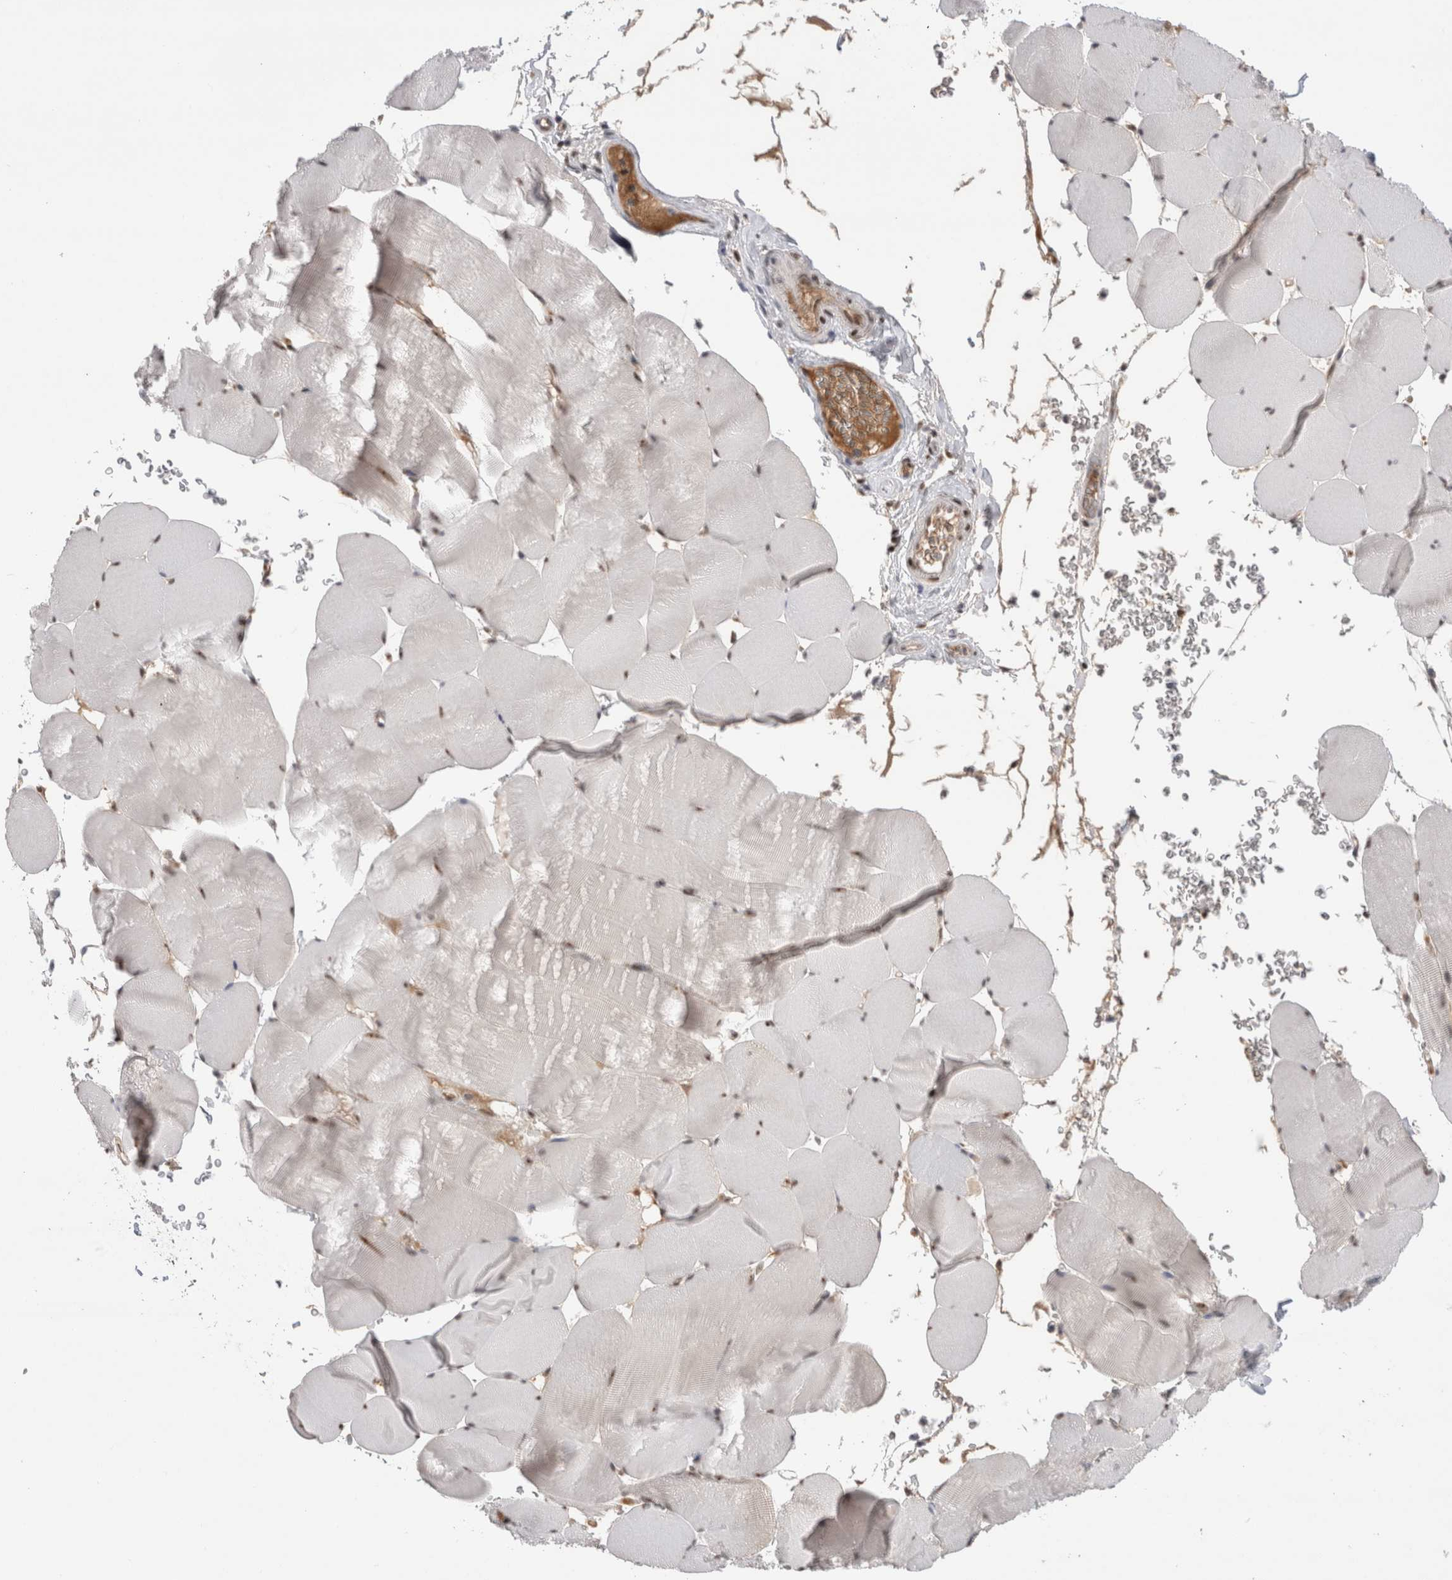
{"staining": {"intensity": "negative", "quantity": "none", "location": "none"}, "tissue": "skeletal muscle", "cell_type": "Myocytes", "image_type": "normal", "snomed": [{"axis": "morphology", "description": "Normal tissue, NOS"}, {"axis": "topography", "description": "Skeletal muscle"}], "caption": "IHC of normal skeletal muscle exhibits no positivity in myocytes.", "gene": "ZNF24", "patient": {"sex": "male", "age": 62}}